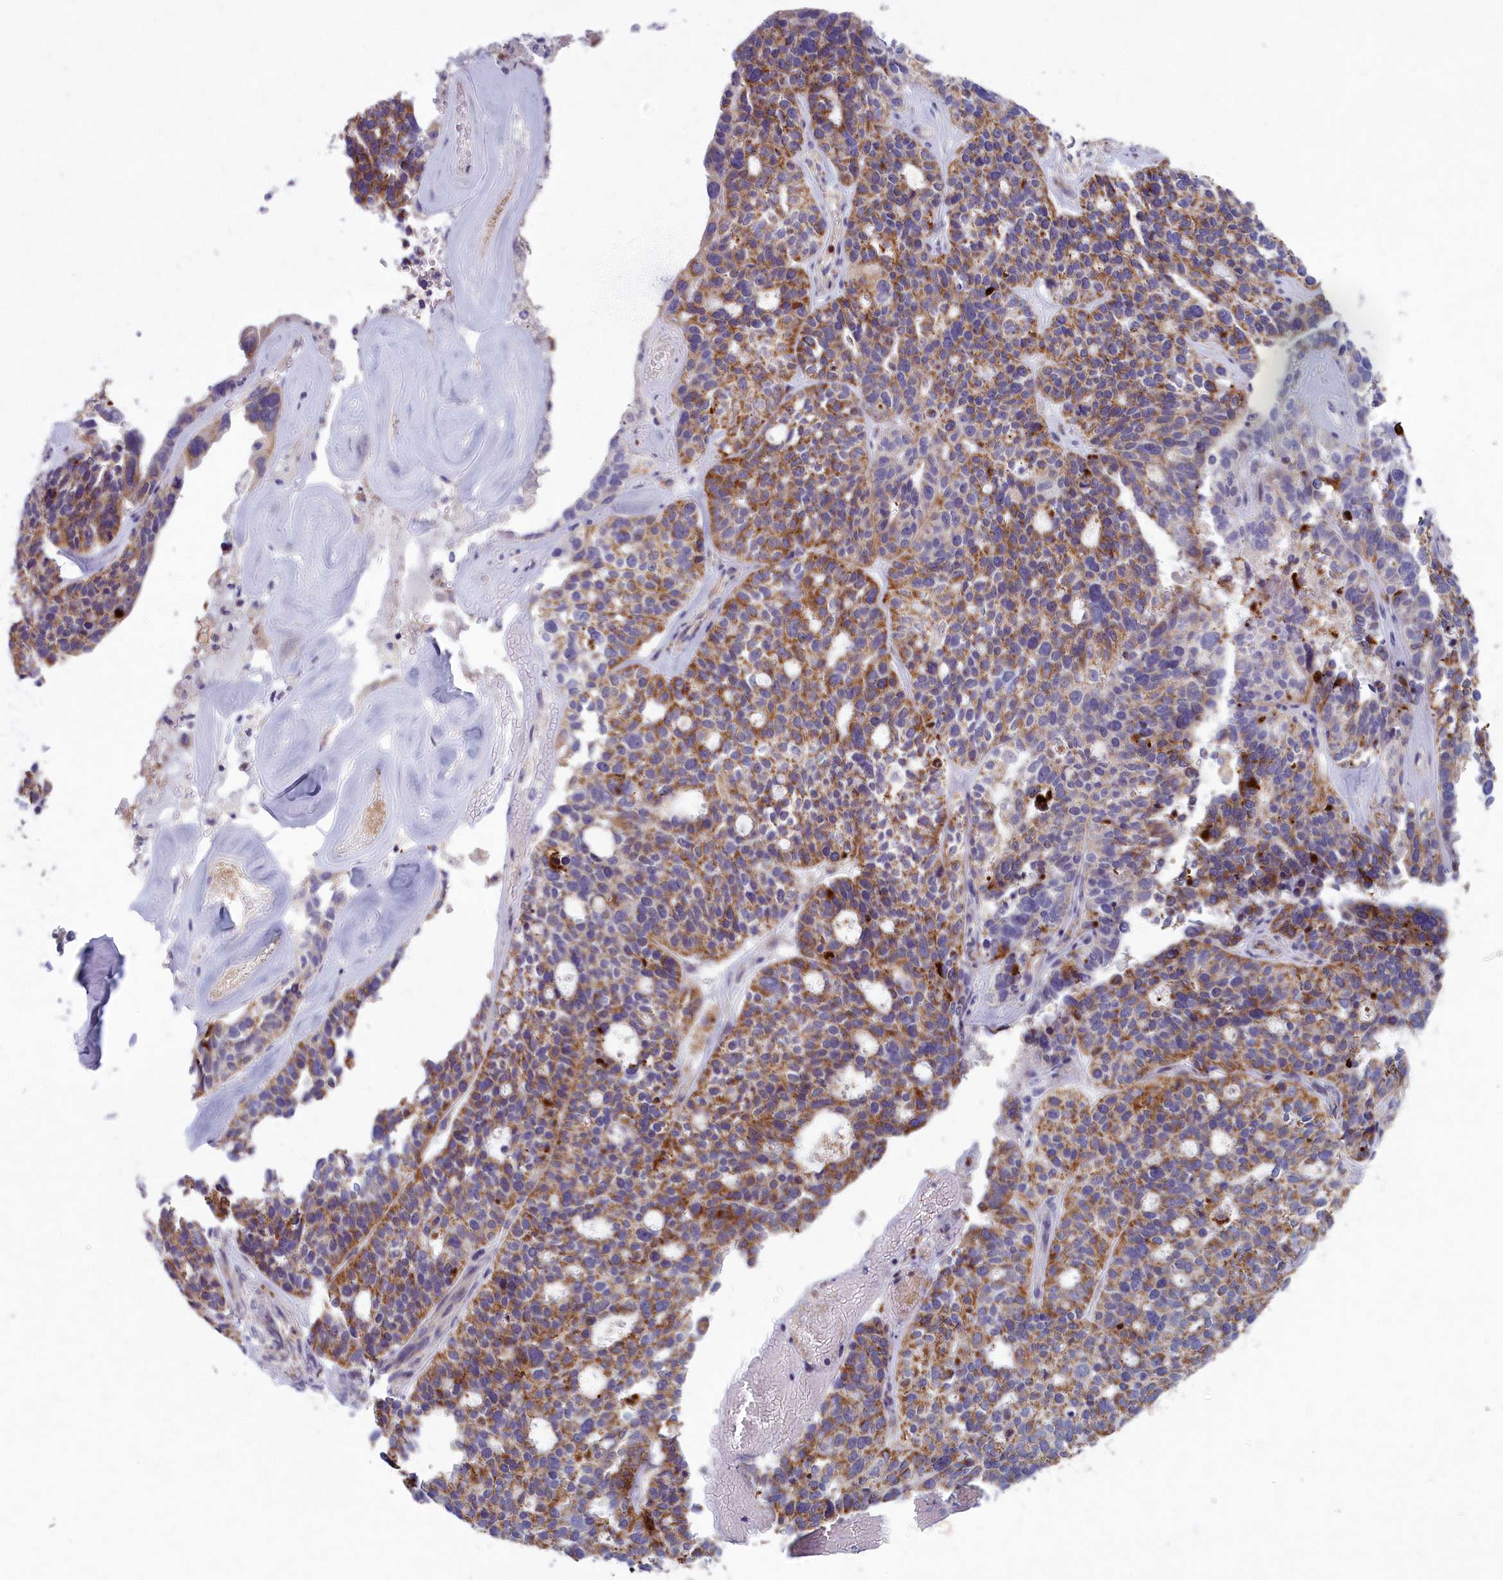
{"staining": {"intensity": "moderate", "quantity": ">75%", "location": "cytoplasmic/membranous"}, "tissue": "ovarian cancer", "cell_type": "Tumor cells", "image_type": "cancer", "snomed": [{"axis": "morphology", "description": "Cystadenocarcinoma, serous, NOS"}, {"axis": "topography", "description": "Ovary"}], "caption": "This photomicrograph demonstrates ovarian serous cystadenocarcinoma stained with IHC to label a protein in brown. The cytoplasmic/membranous of tumor cells show moderate positivity for the protein. Nuclei are counter-stained blue.", "gene": "MRPS25", "patient": {"sex": "female", "age": 59}}